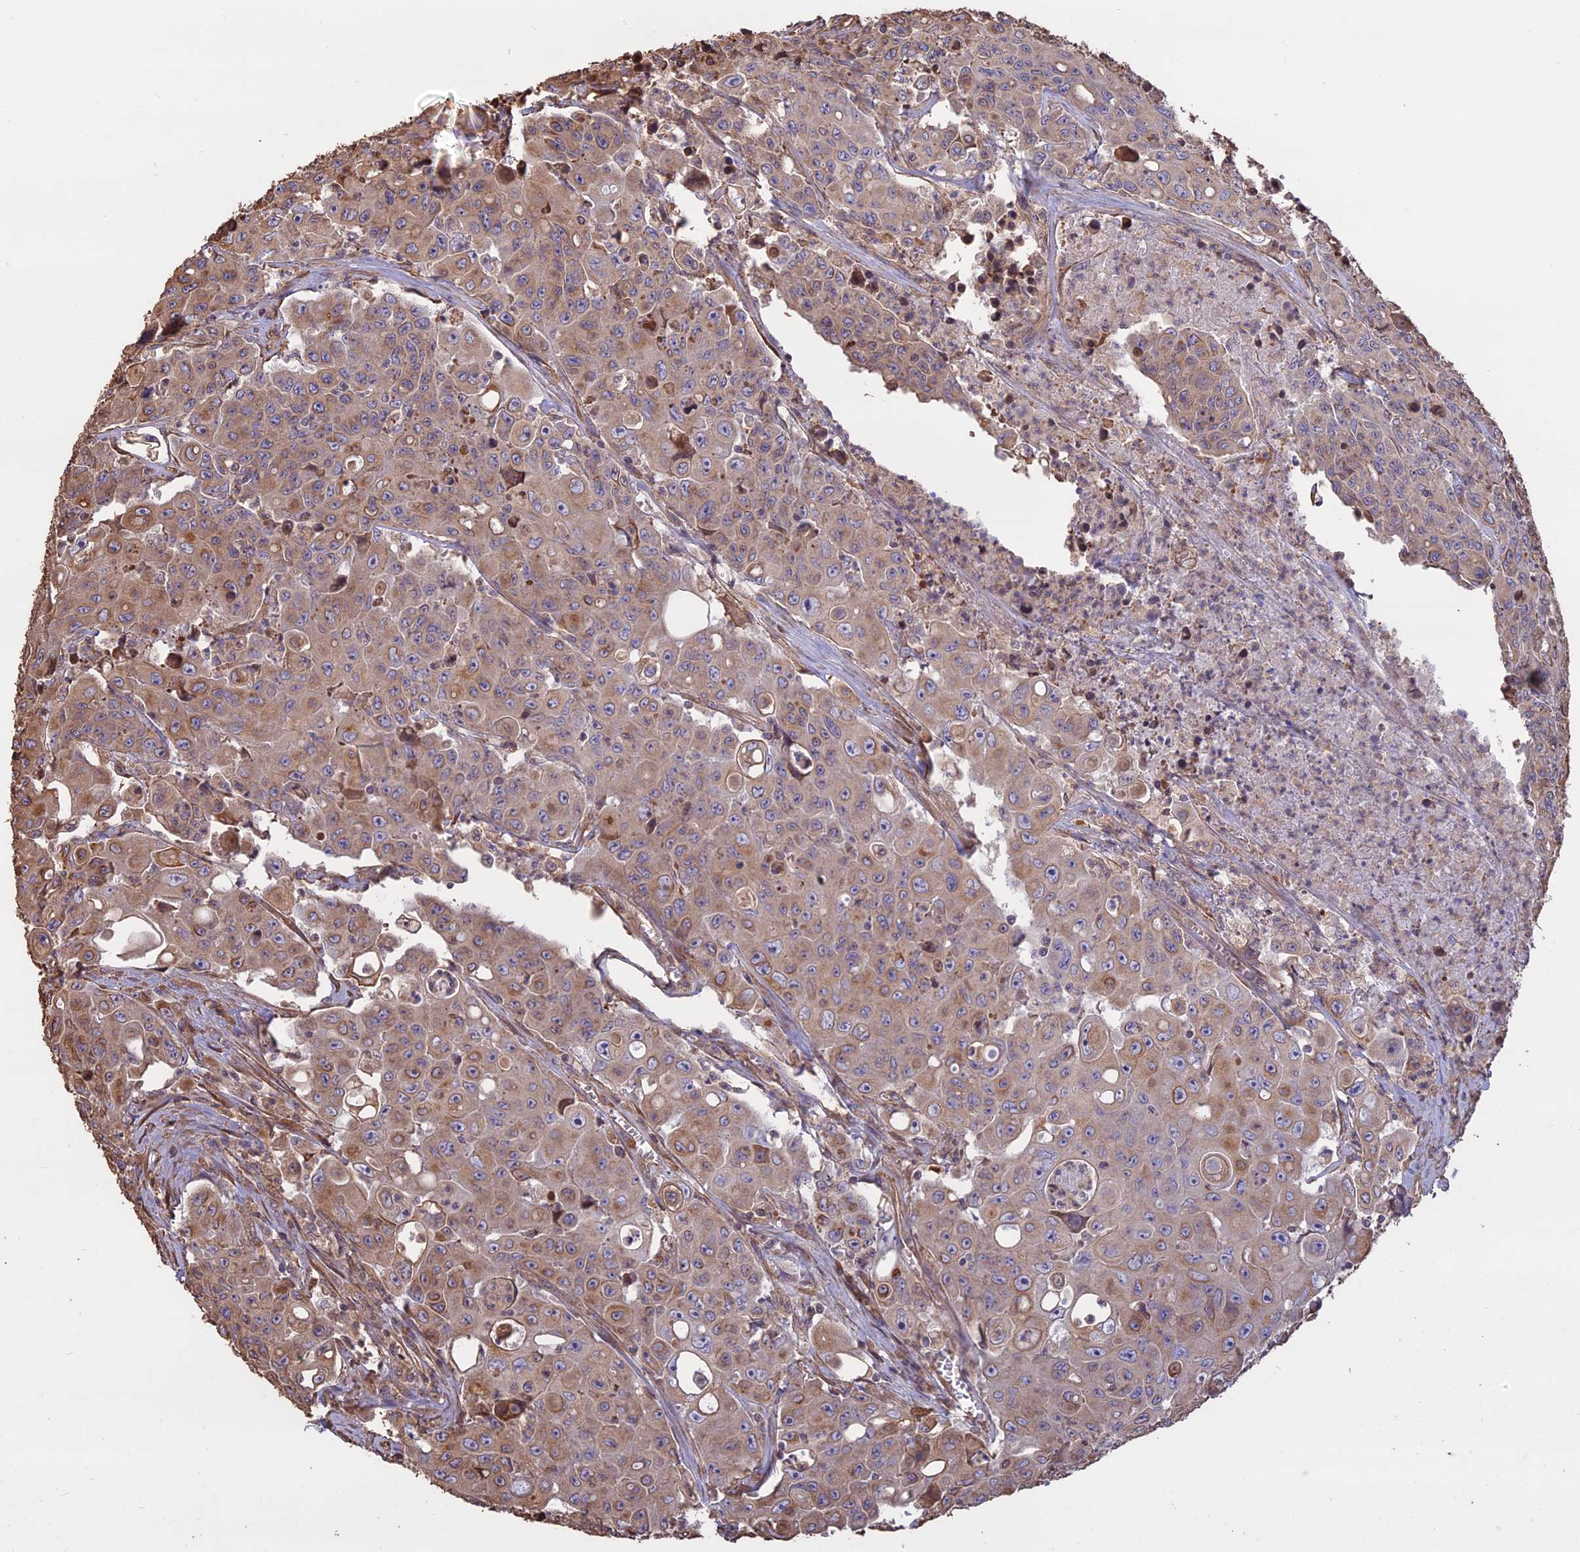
{"staining": {"intensity": "moderate", "quantity": "25%-75%", "location": "cytoplasmic/membranous"}, "tissue": "colorectal cancer", "cell_type": "Tumor cells", "image_type": "cancer", "snomed": [{"axis": "morphology", "description": "Adenocarcinoma, NOS"}, {"axis": "topography", "description": "Colon"}], "caption": "Colorectal adenocarcinoma was stained to show a protein in brown. There is medium levels of moderate cytoplasmic/membranous positivity in approximately 25%-75% of tumor cells. (DAB = brown stain, brightfield microscopy at high magnification).", "gene": "CCDC148", "patient": {"sex": "male", "age": 51}}